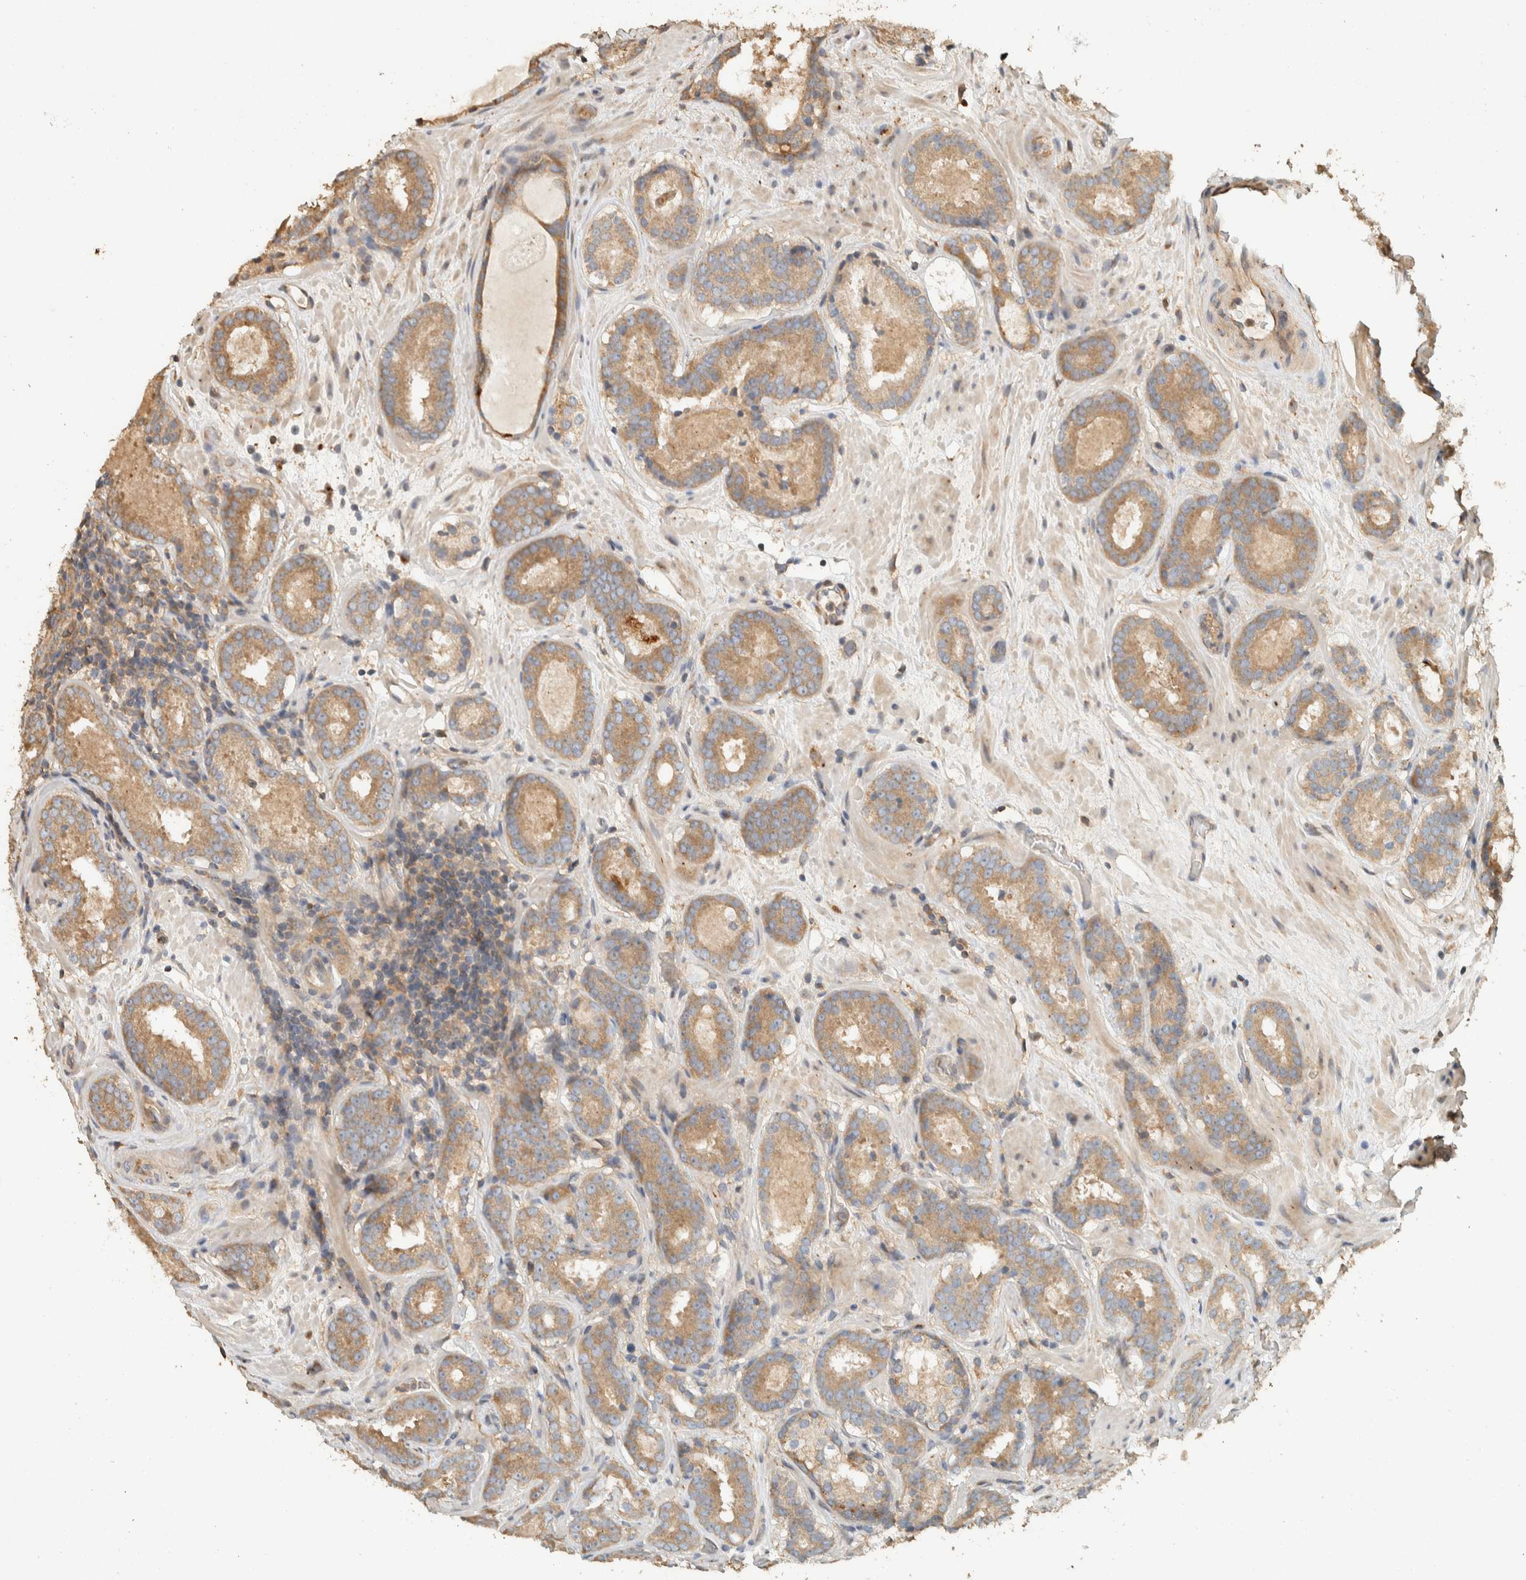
{"staining": {"intensity": "moderate", "quantity": ">75%", "location": "cytoplasmic/membranous"}, "tissue": "prostate cancer", "cell_type": "Tumor cells", "image_type": "cancer", "snomed": [{"axis": "morphology", "description": "Adenocarcinoma, Low grade"}, {"axis": "topography", "description": "Prostate"}], "caption": "Immunohistochemistry (IHC) image of human prostate adenocarcinoma (low-grade) stained for a protein (brown), which exhibits medium levels of moderate cytoplasmic/membranous expression in about >75% of tumor cells.", "gene": "EXOC7", "patient": {"sex": "male", "age": 69}}